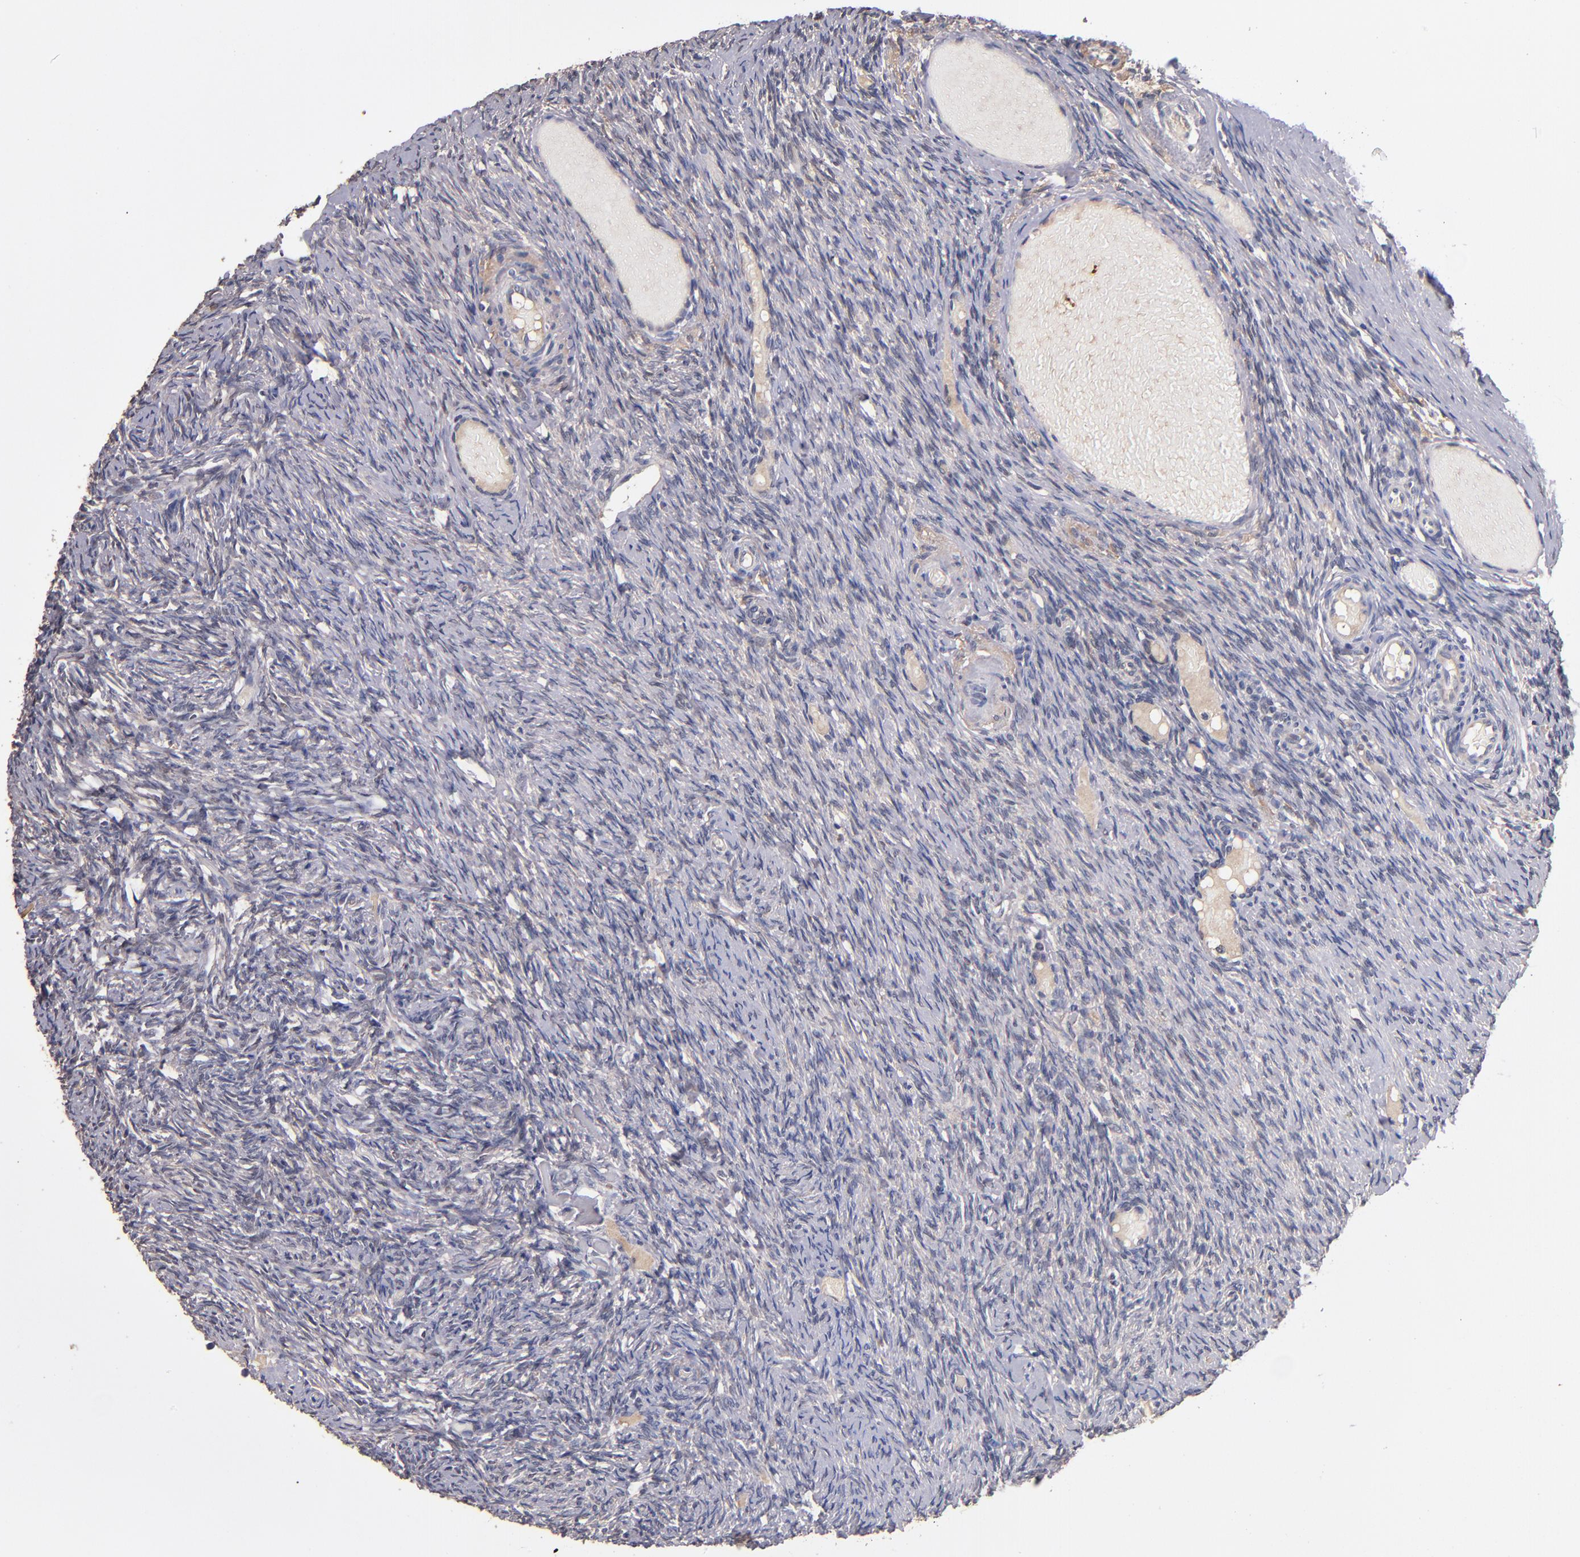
{"staining": {"intensity": "negative", "quantity": "none", "location": "none"}, "tissue": "ovary", "cell_type": "Follicle cells", "image_type": "normal", "snomed": [{"axis": "morphology", "description": "Normal tissue, NOS"}, {"axis": "topography", "description": "Ovary"}], "caption": "Immunohistochemical staining of benign ovary displays no significant staining in follicle cells.", "gene": "TTLL12", "patient": {"sex": "female", "age": 60}}